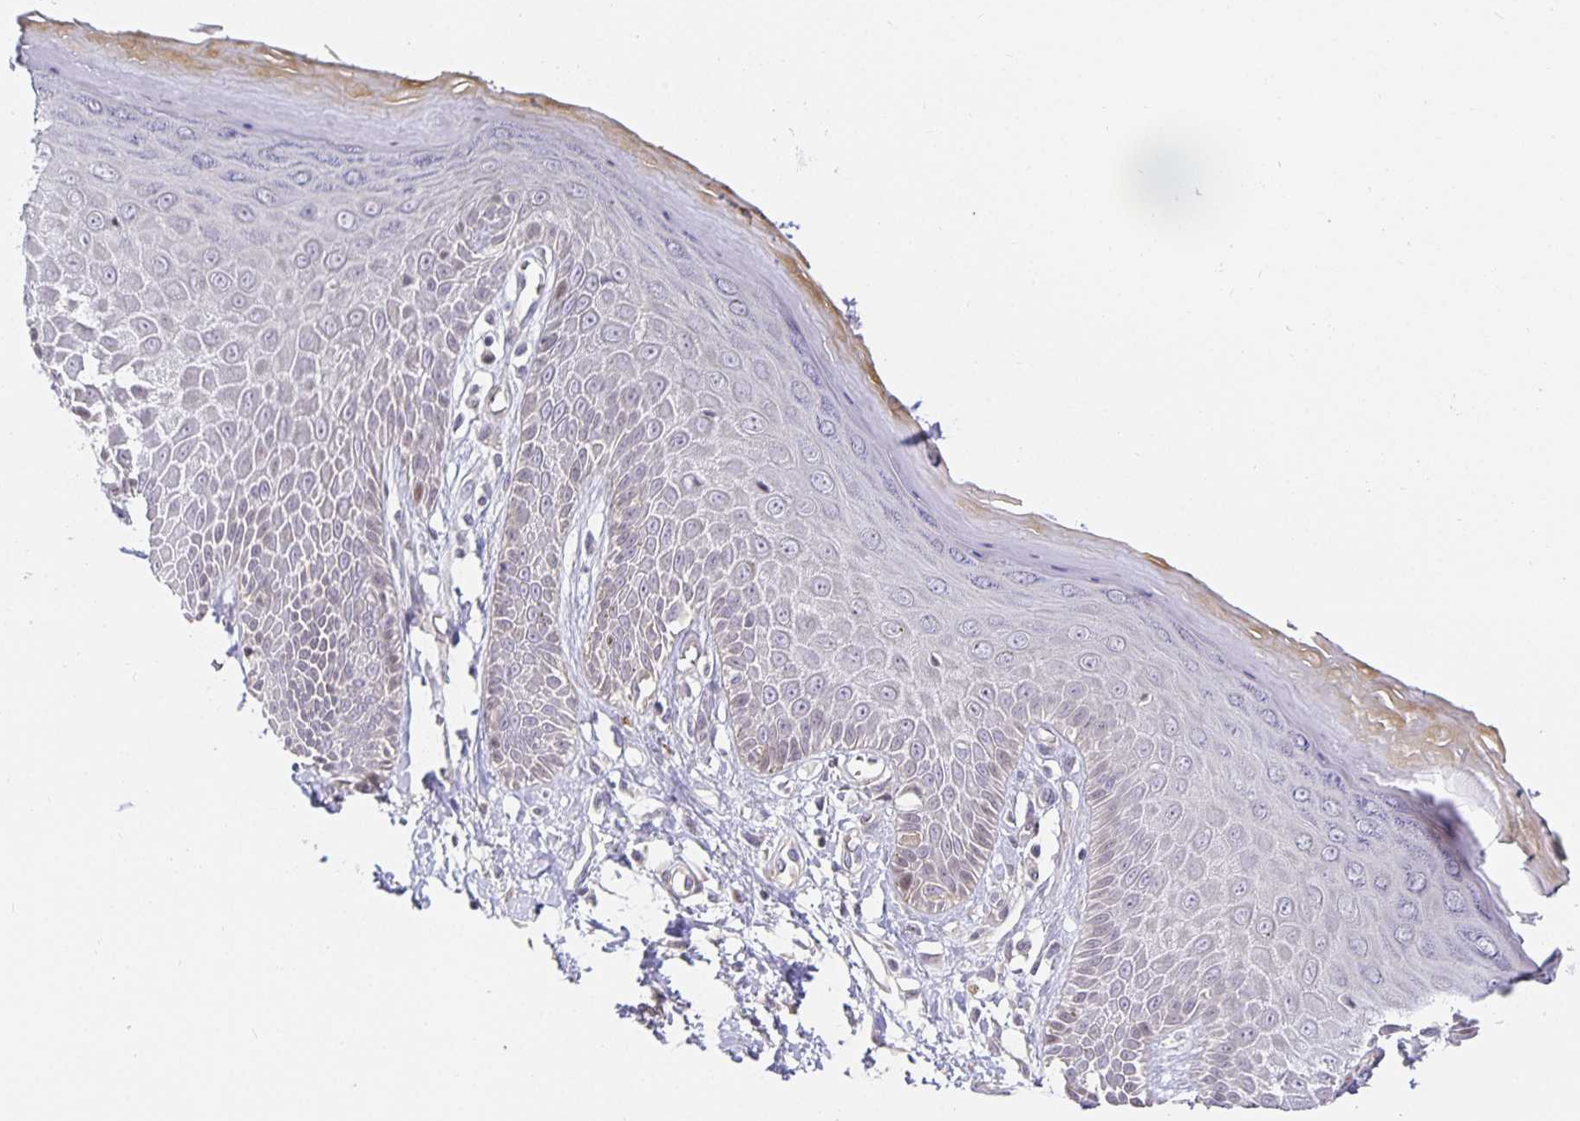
{"staining": {"intensity": "weak", "quantity": "25%-75%", "location": "nuclear"}, "tissue": "skin", "cell_type": "Epidermal cells", "image_type": "normal", "snomed": [{"axis": "morphology", "description": "Normal tissue, NOS"}, {"axis": "topography", "description": "Anal"}, {"axis": "topography", "description": "Peripheral nerve tissue"}], "caption": "Immunohistochemical staining of benign skin displays weak nuclear protein staining in approximately 25%-75% of epidermal cells.", "gene": "TJP3", "patient": {"sex": "male", "age": 78}}